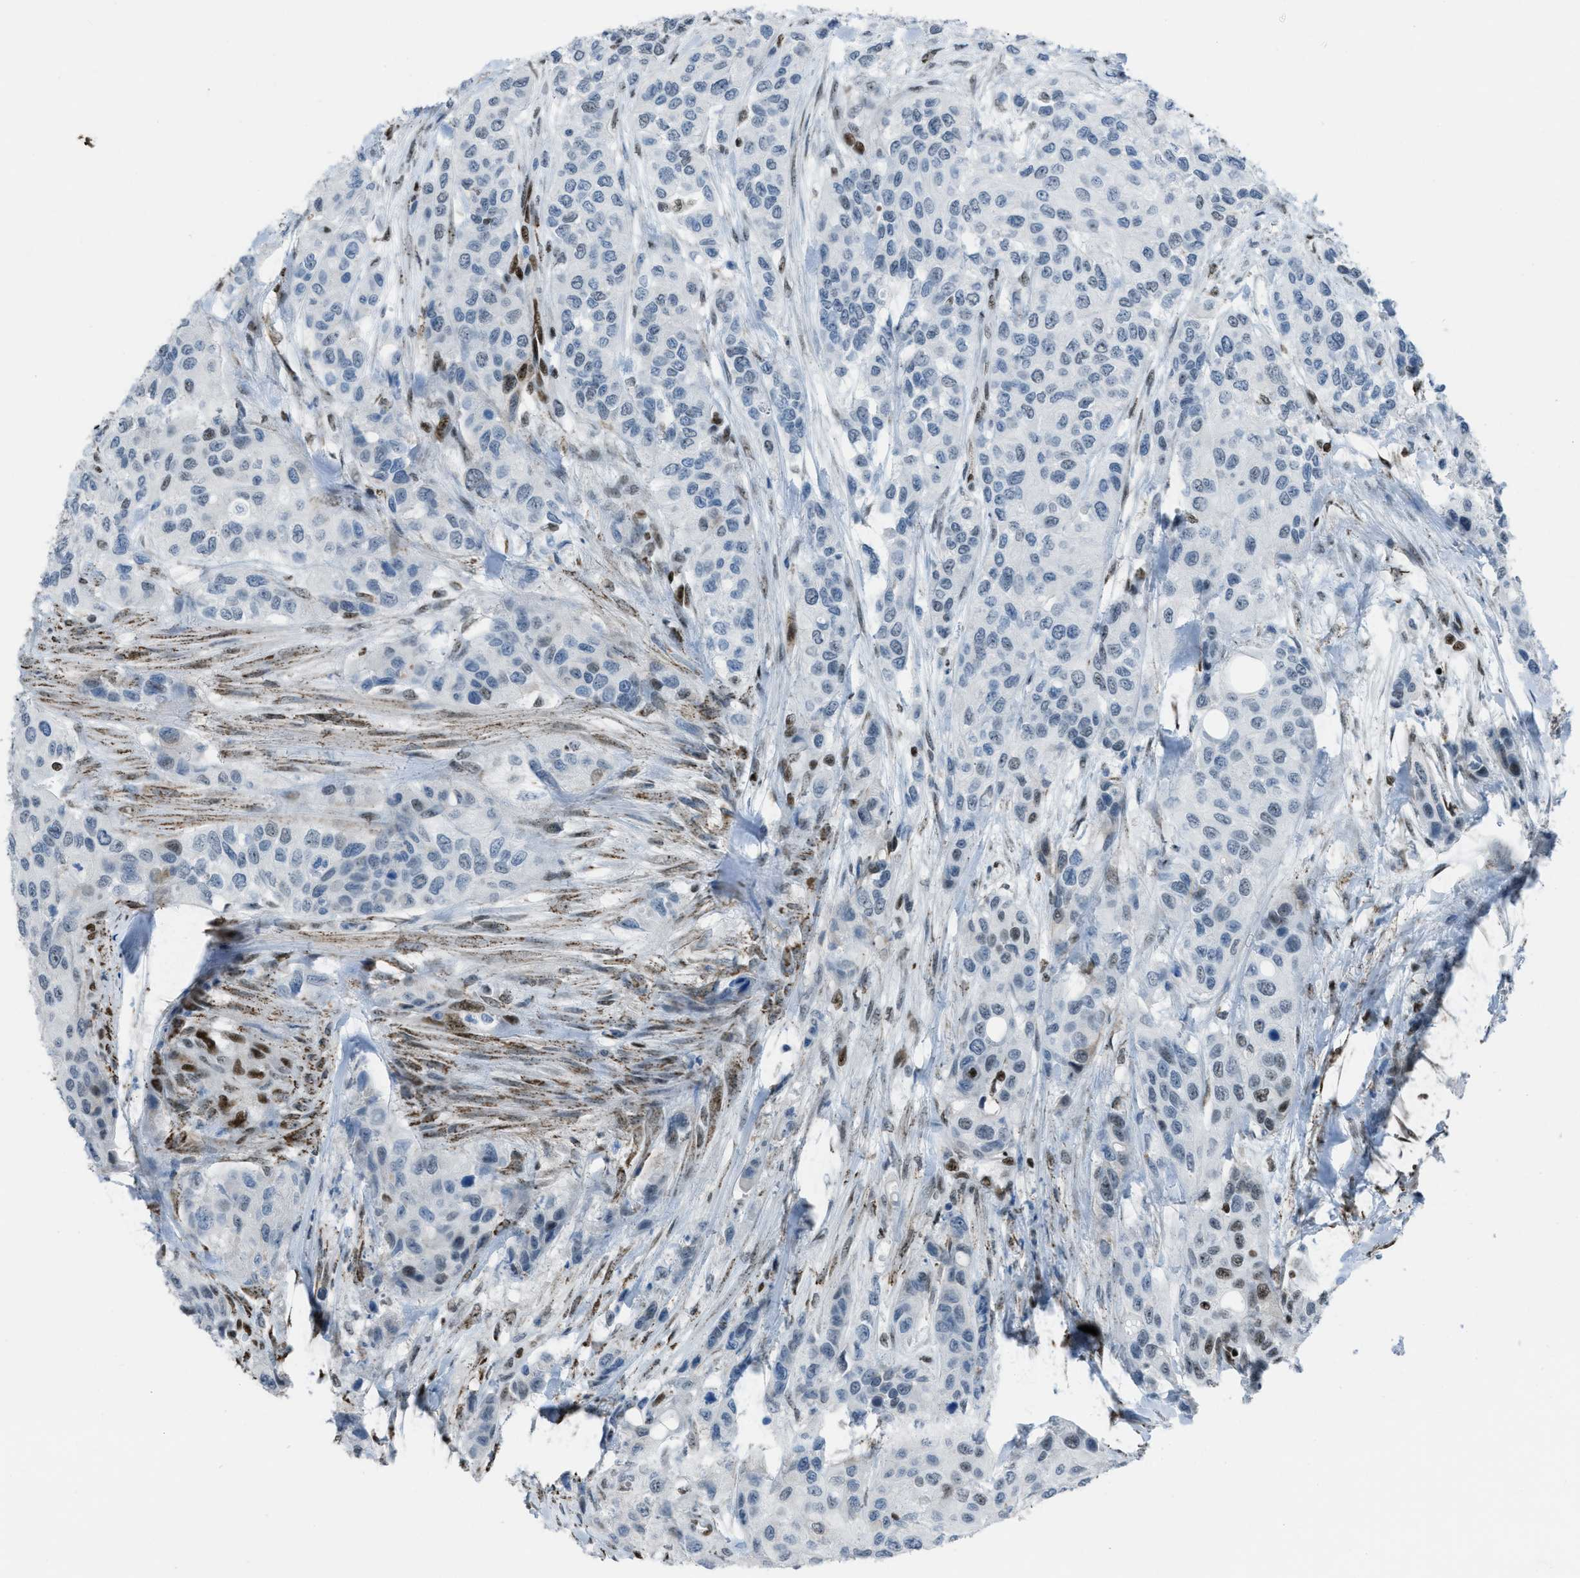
{"staining": {"intensity": "moderate", "quantity": "<25%", "location": "nuclear"}, "tissue": "urothelial cancer", "cell_type": "Tumor cells", "image_type": "cancer", "snomed": [{"axis": "morphology", "description": "Urothelial carcinoma, High grade"}, {"axis": "topography", "description": "Urinary bladder"}], "caption": "A photomicrograph showing moderate nuclear staining in about <25% of tumor cells in urothelial cancer, as visualized by brown immunohistochemical staining.", "gene": "SLFN5", "patient": {"sex": "female", "age": 56}}